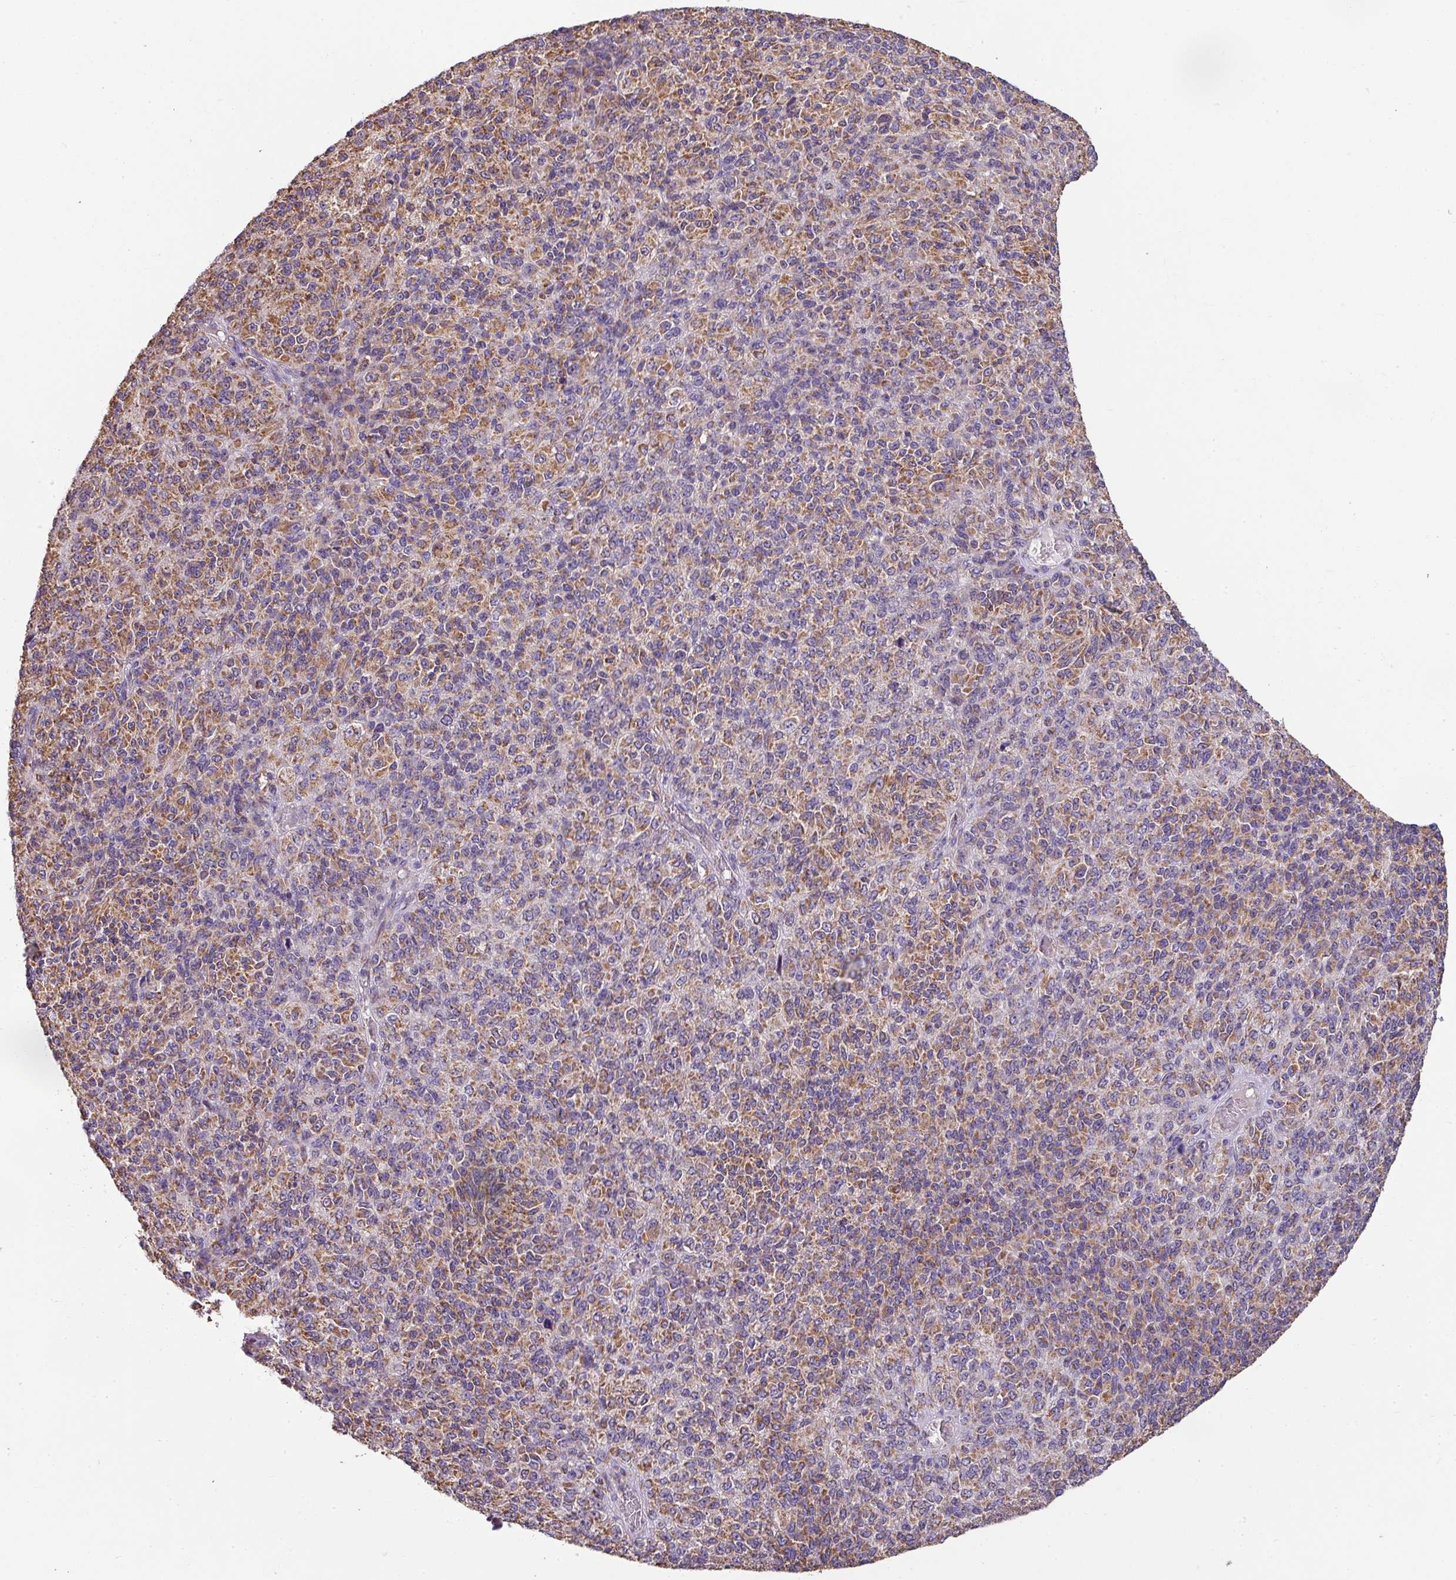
{"staining": {"intensity": "moderate", "quantity": "25%-75%", "location": "cytoplasmic/membranous"}, "tissue": "melanoma", "cell_type": "Tumor cells", "image_type": "cancer", "snomed": [{"axis": "morphology", "description": "Malignant melanoma, Metastatic site"}, {"axis": "topography", "description": "Brain"}], "caption": "An image of human melanoma stained for a protein exhibits moderate cytoplasmic/membranous brown staining in tumor cells. (DAB (3,3'-diaminobenzidine) IHC, brown staining for protein, blue staining for nuclei).", "gene": "PALS2", "patient": {"sex": "female", "age": 56}}